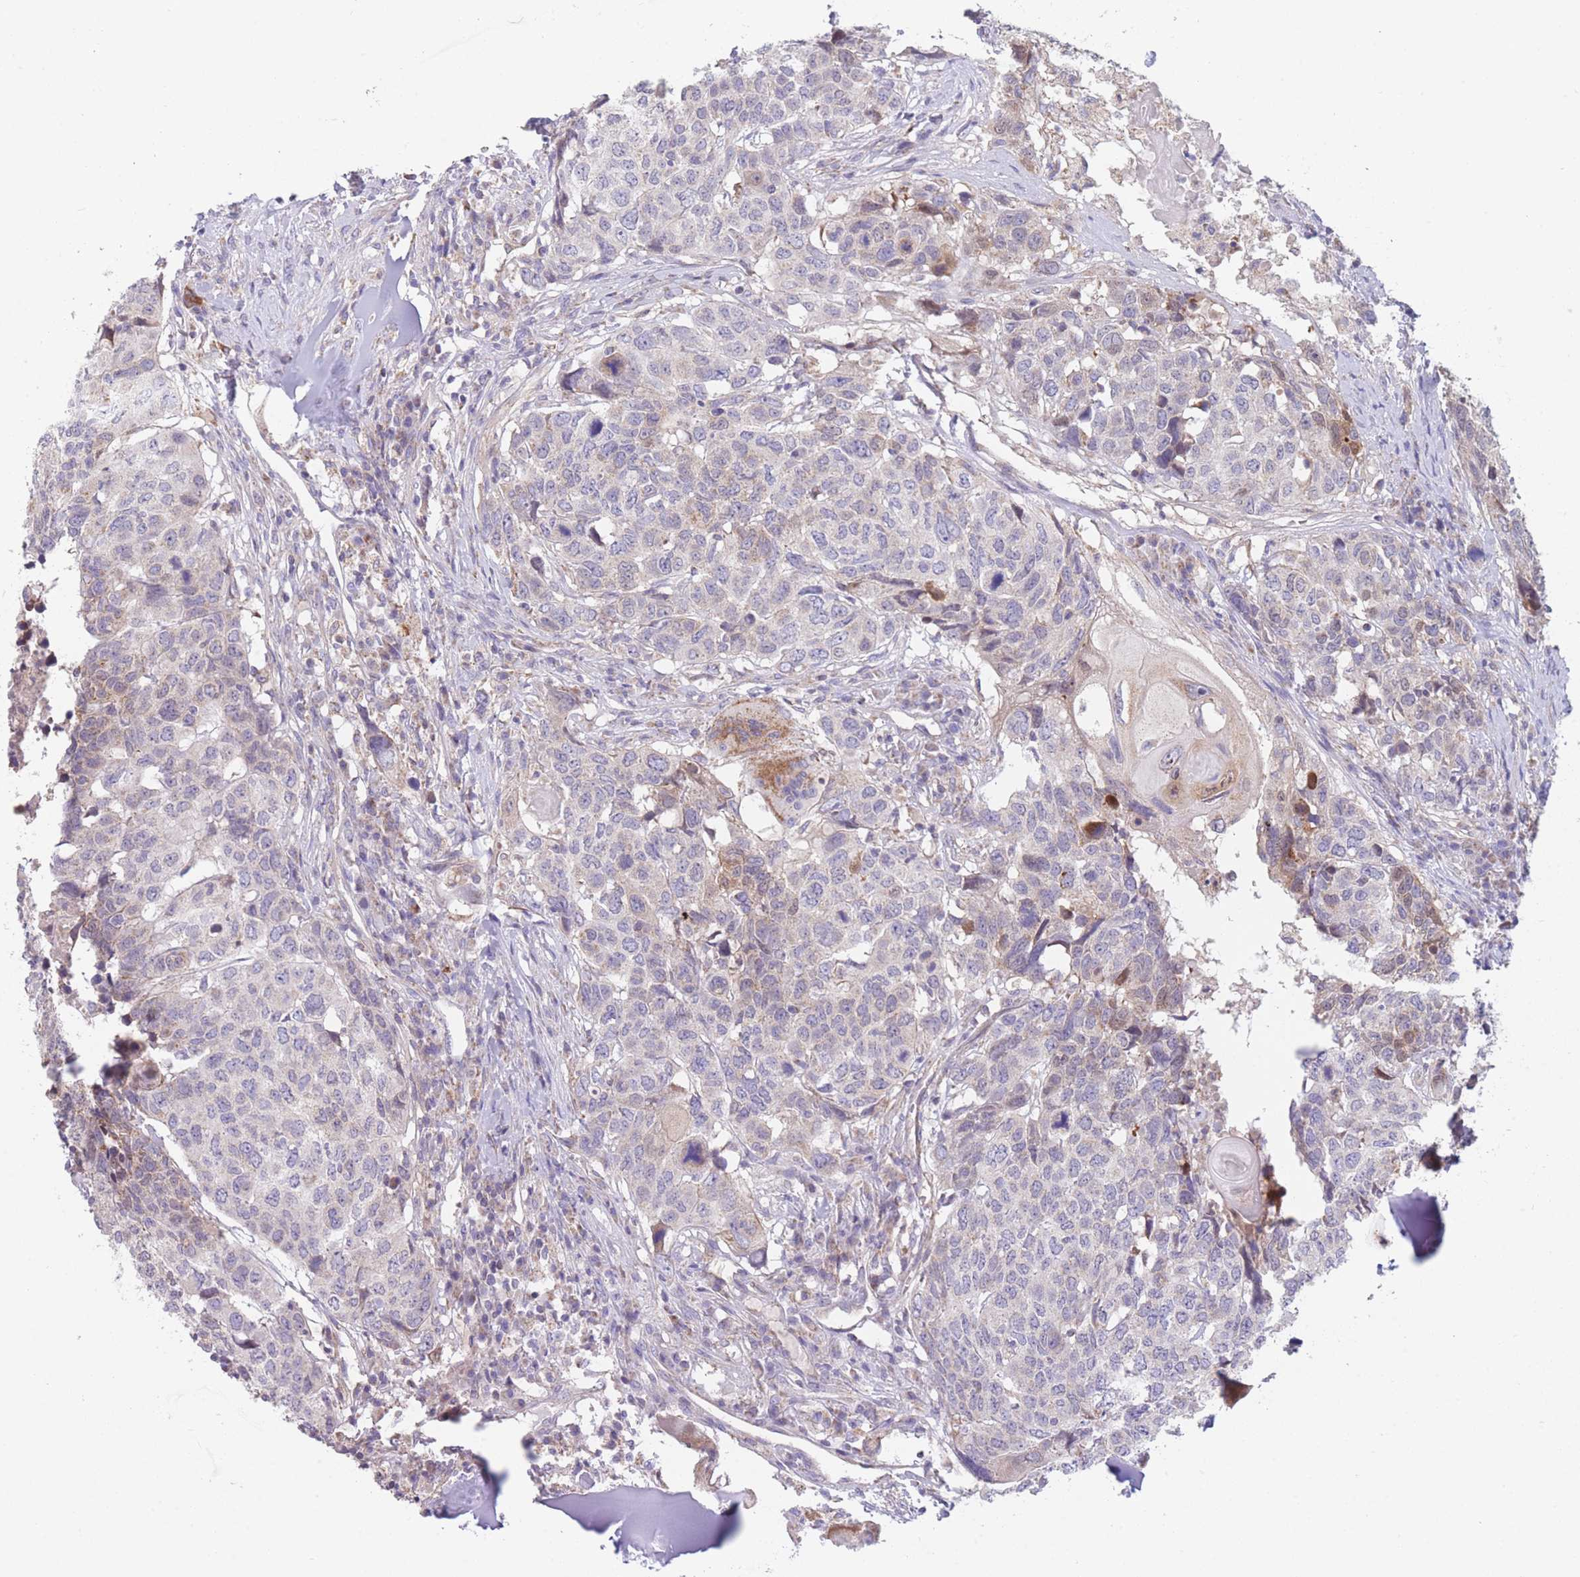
{"staining": {"intensity": "moderate", "quantity": "<25%", "location": "cytoplasmic/membranous"}, "tissue": "head and neck cancer", "cell_type": "Tumor cells", "image_type": "cancer", "snomed": [{"axis": "morphology", "description": "Squamous cell carcinoma, NOS"}, {"axis": "topography", "description": "Head-Neck"}], "caption": "High-magnification brightfield microscopy of squamous cell carcinoma (head and neck) stained with DAB (brown) and counterstained with hematoxylin (blue). tumor cells exhibit moderate cytoplasmic/membranous positivity is identified in about<25% of cells.", "gene": "SMPD4", "patient": {"sex": "male", "age": 66}}